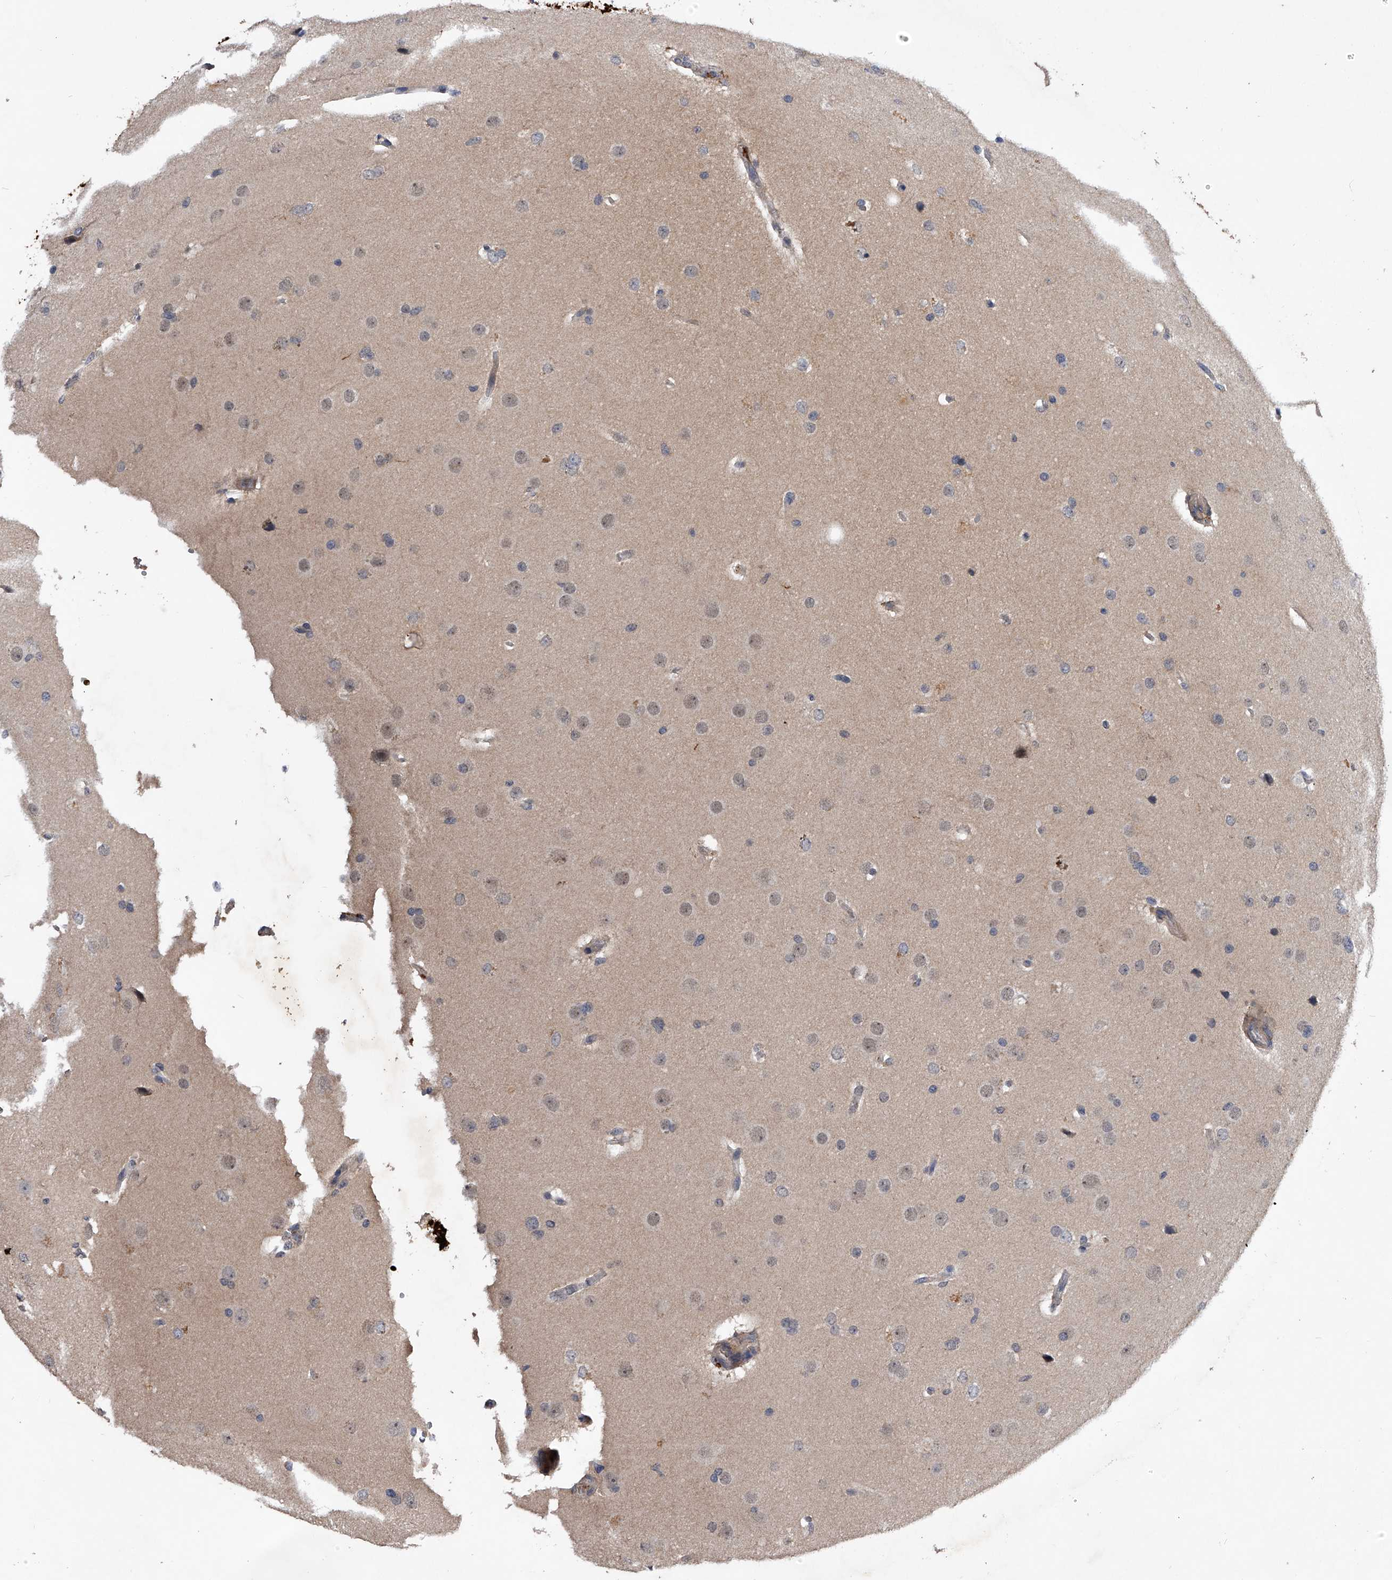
{"staining": {"intensity": "negative", "quantity": "none", "location": "none"}, "tissue": "glioma", "cell_type": "Tumor cells", "image_type": "cancer", "snomed": [{"axis": "morphology", "description": "Glioma, malignant, Low grade"}, {"axis": "topography", "description": "Brain"}], "caption": "The photomicrograph shows no significant expression in tumor cells of malignant glioma (low-grade). (Stains: DAB (3,3'-diaminobenzidine) IHC with hematoxylin counter stain, Microscopy: brightfield microscopy at high magnification).", "gene": "ZNF30", "patient": {"sex": "female", "age": 37}}